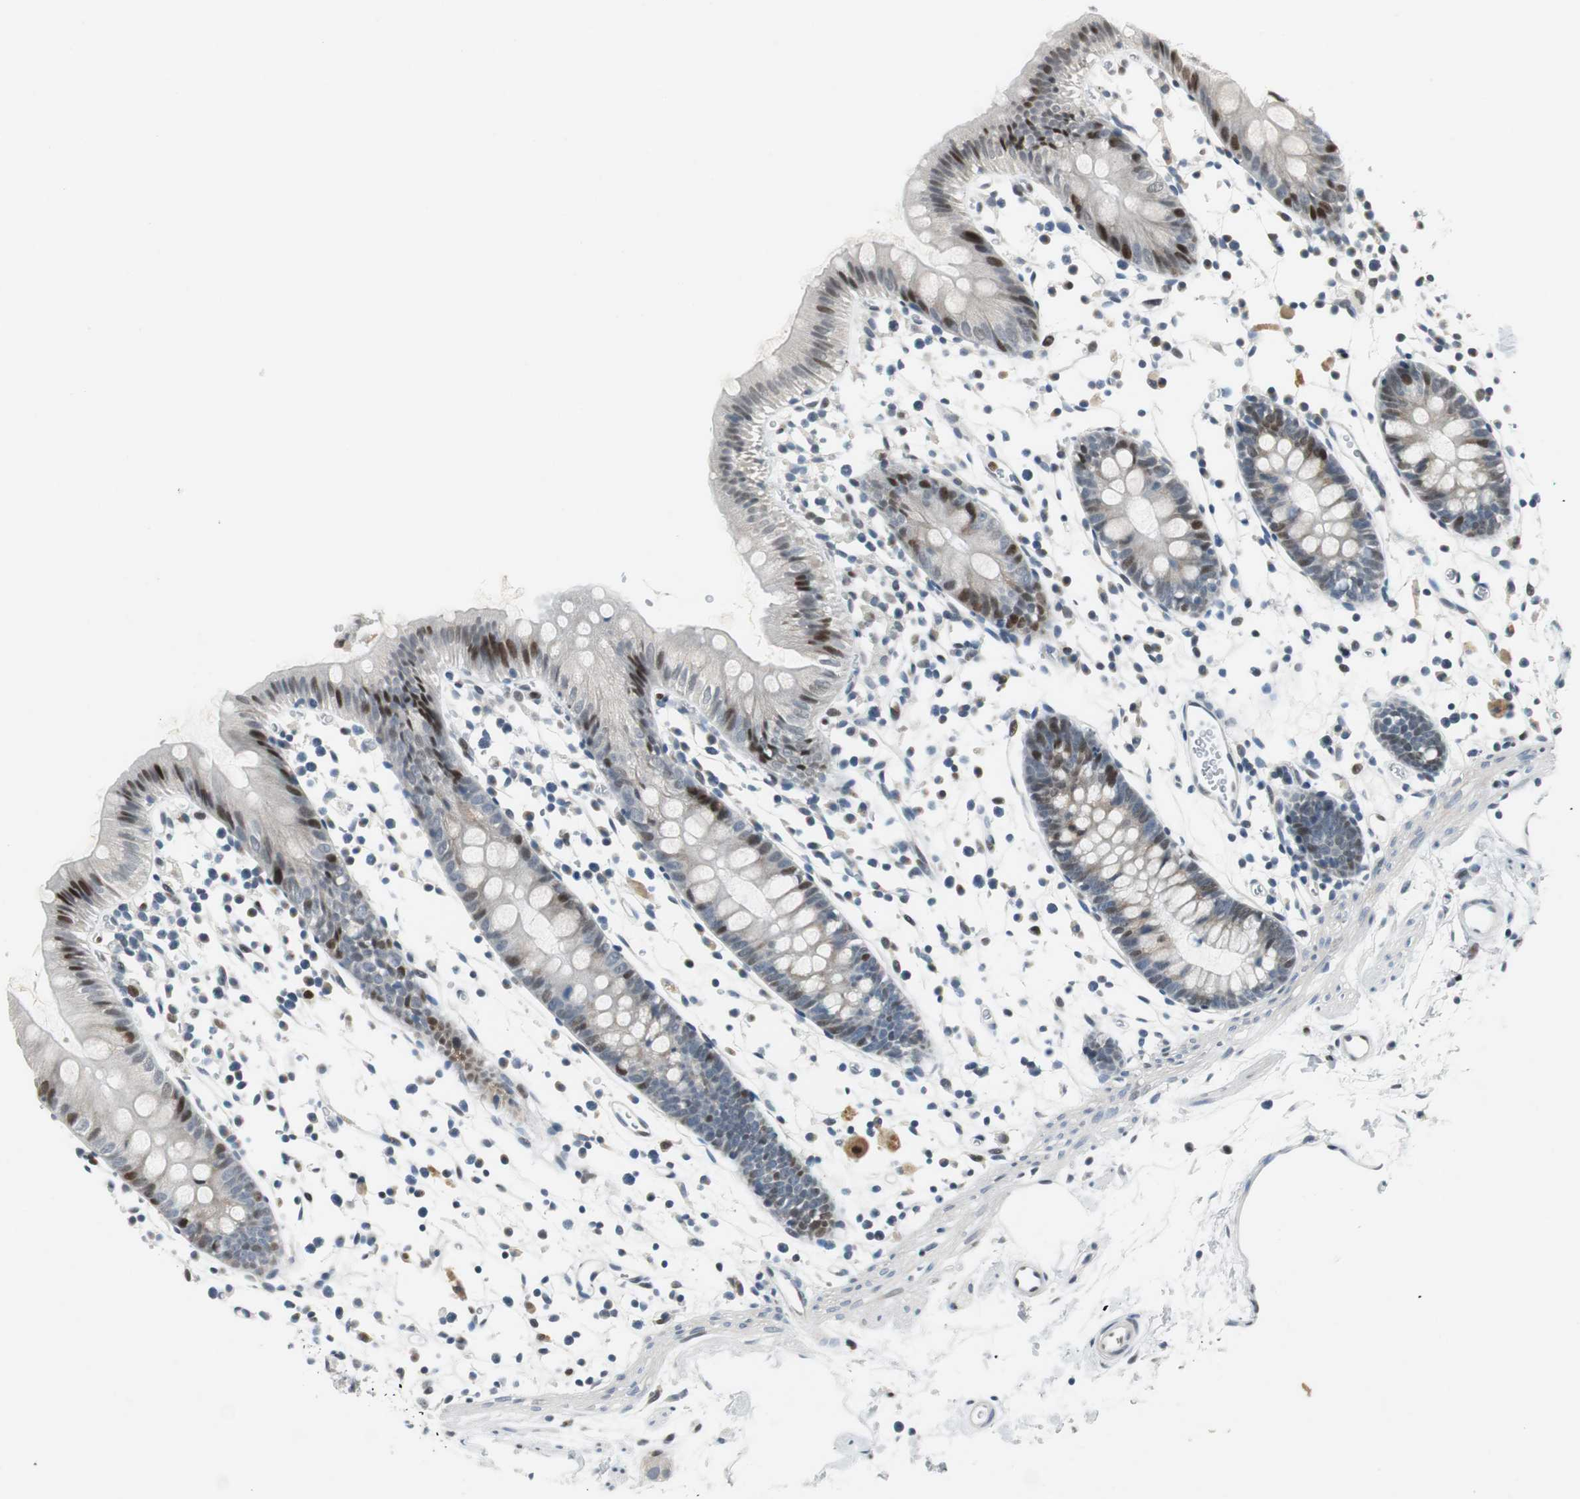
{"staining": {"intensity": "negative", "quantity": "none", "location": "none"}, "tissue": "colon", "cell_type": "Endothelial cells", "image_type": "normal", "snomed": [{"axis": "morphology", "description": "Normal tissue, NOS"}, {"axis": "topography", "description": "Colon"}], "caption": "There is no significant positivity in endothelial cells of colon. (Stains: DAB immunohistochemistry (IHC) with hematoxylin counter stain, Microscopy: brightfield microscopy at high magnification).", "gene": "AJUBA", "patient": {"sex": "male", "age": 14}}